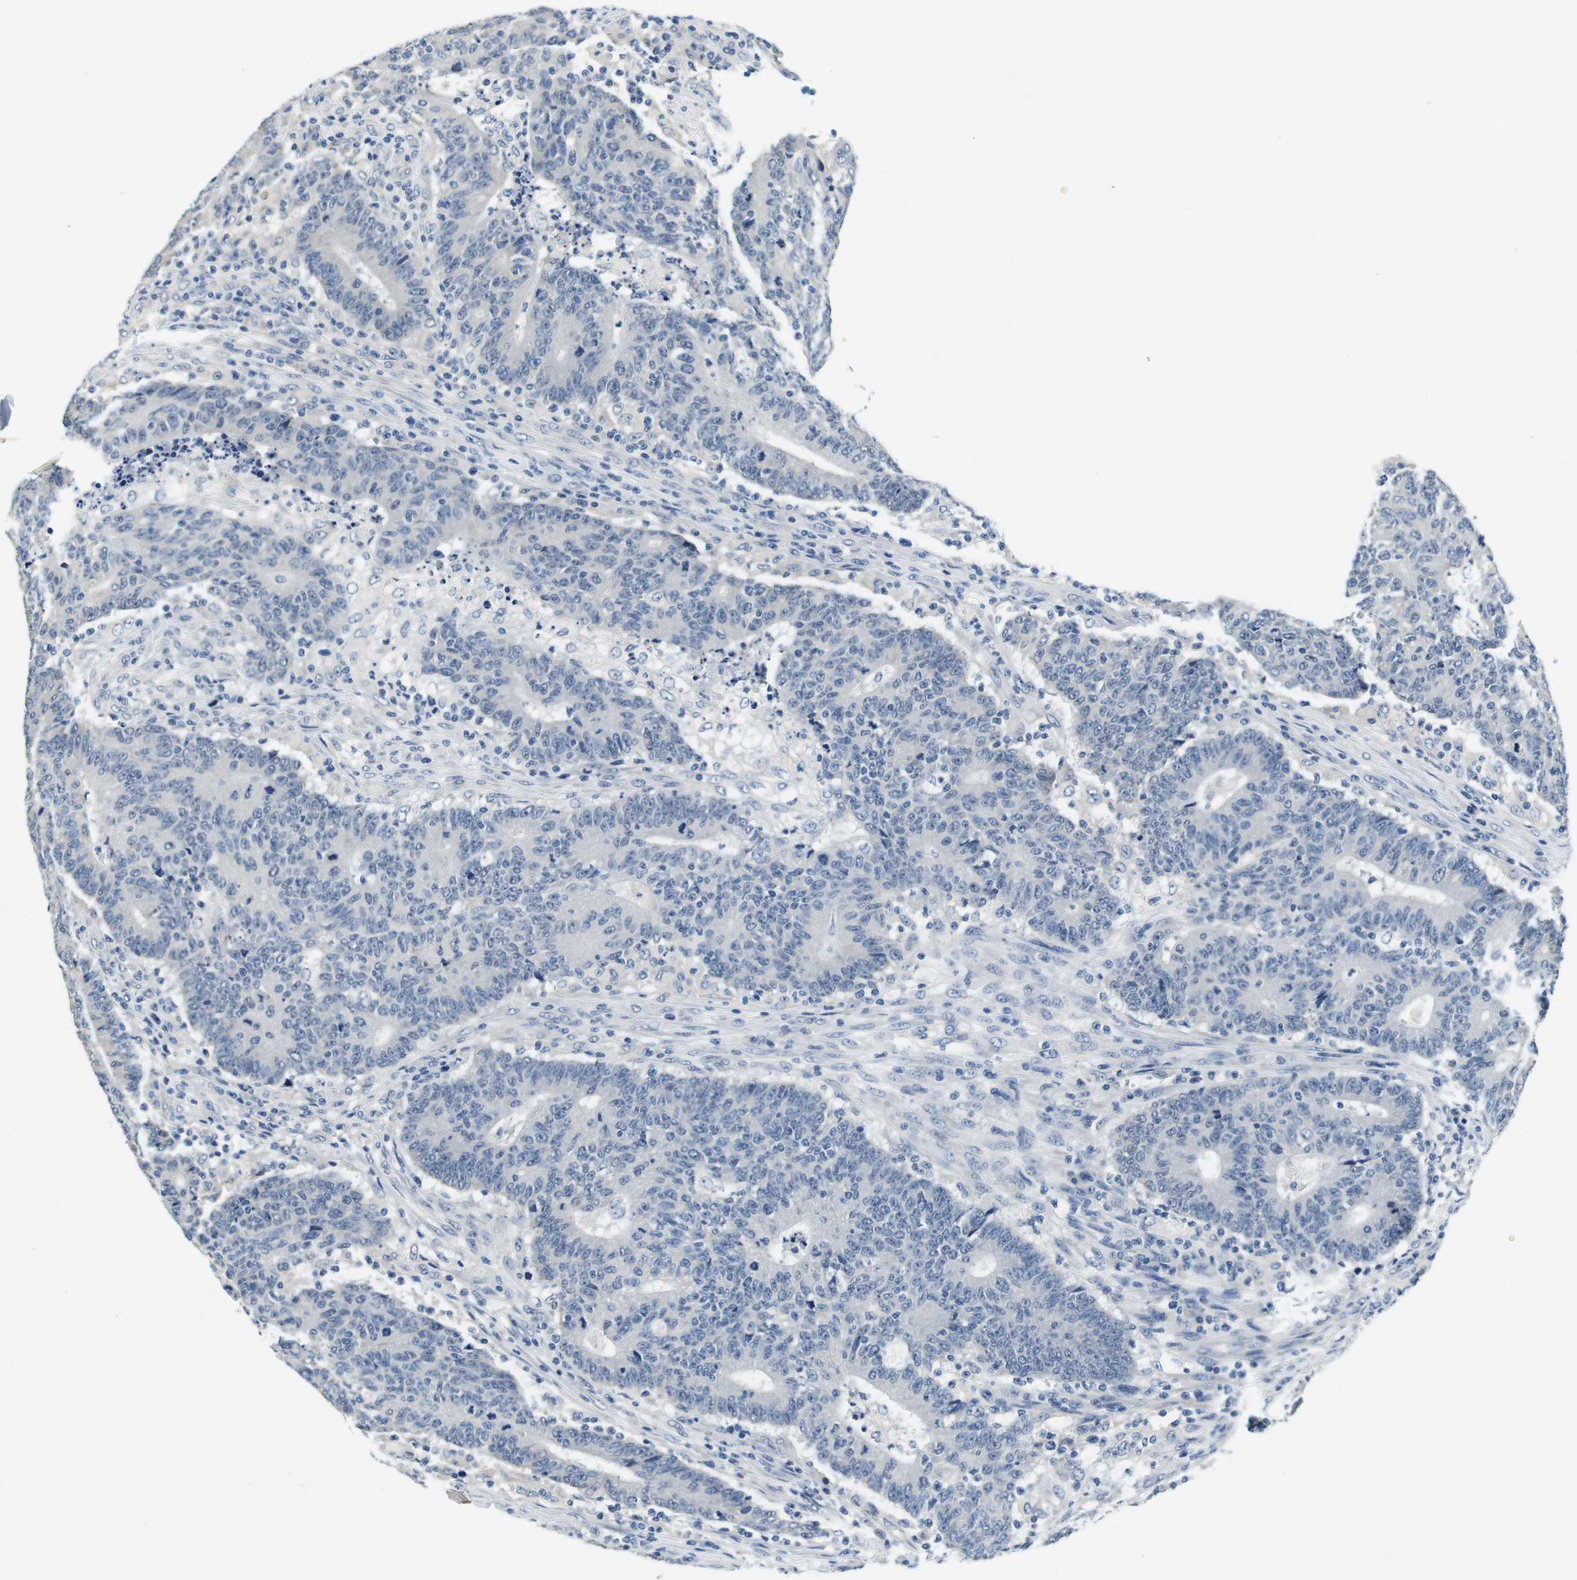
{"staining": {"intensity": "negative", "quantity": "none", "location": "none"}, "tissue": "colorectal cancer", "cell_type": "Tumor cells", "image_type": "cancer", "snomed": [{"axis": "morphology", "description": "Normal tissue, NOS"}, {"axis": "morphology", "description": "Adenocarcinoma, NOS"}, {"axis": "topography", "description": "Colon"}], "caption": "There is no significant staining in tumor cells of adenocarcinoma (colorectal).", "gene": "DTNA", "patient": {"sex": "female", "age": 75}}